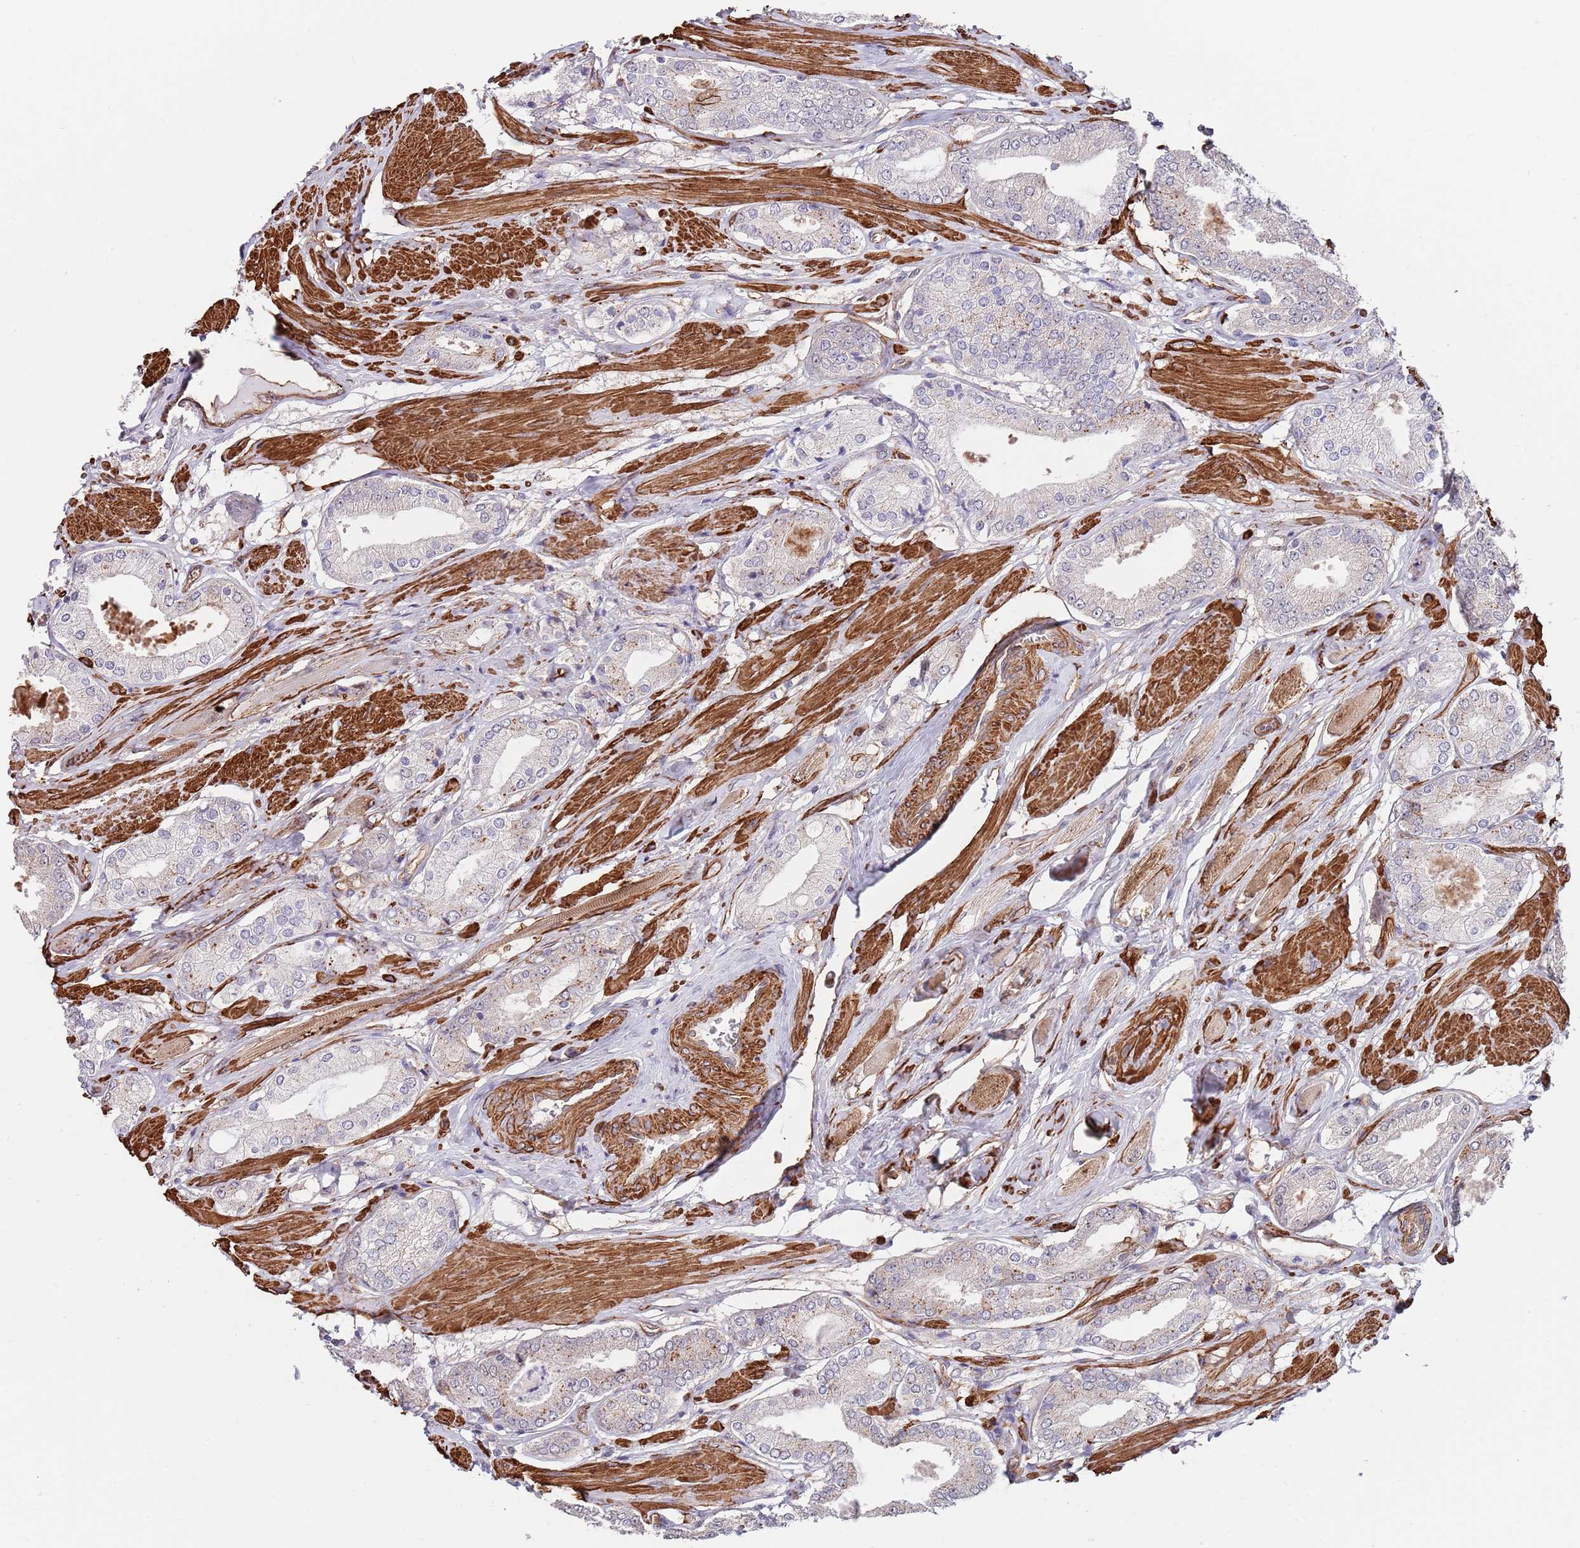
{"staining": {"intensity": "moderate", "quantity": "<25%", "location": "cytoplasmic/membranous"}, "tissue": "prostate cancer", "cell_type": "Tumor cells", "image_type": "cancer", "snomed": [{"axis": "morphology", "description": "Adenocarcinoma, High grade"}, {"axis": "topography", "description": "Prostate and seminal vesicle, NOS"}], "caption": "A brown stain shows moderate cytoplasmic/membranous positivity of a protein in human prostate cancer (high-grade adenocarcinoma) tumor cells.", "gene": "BPNT1", "patient": {"sex": "male", "age": 64}}